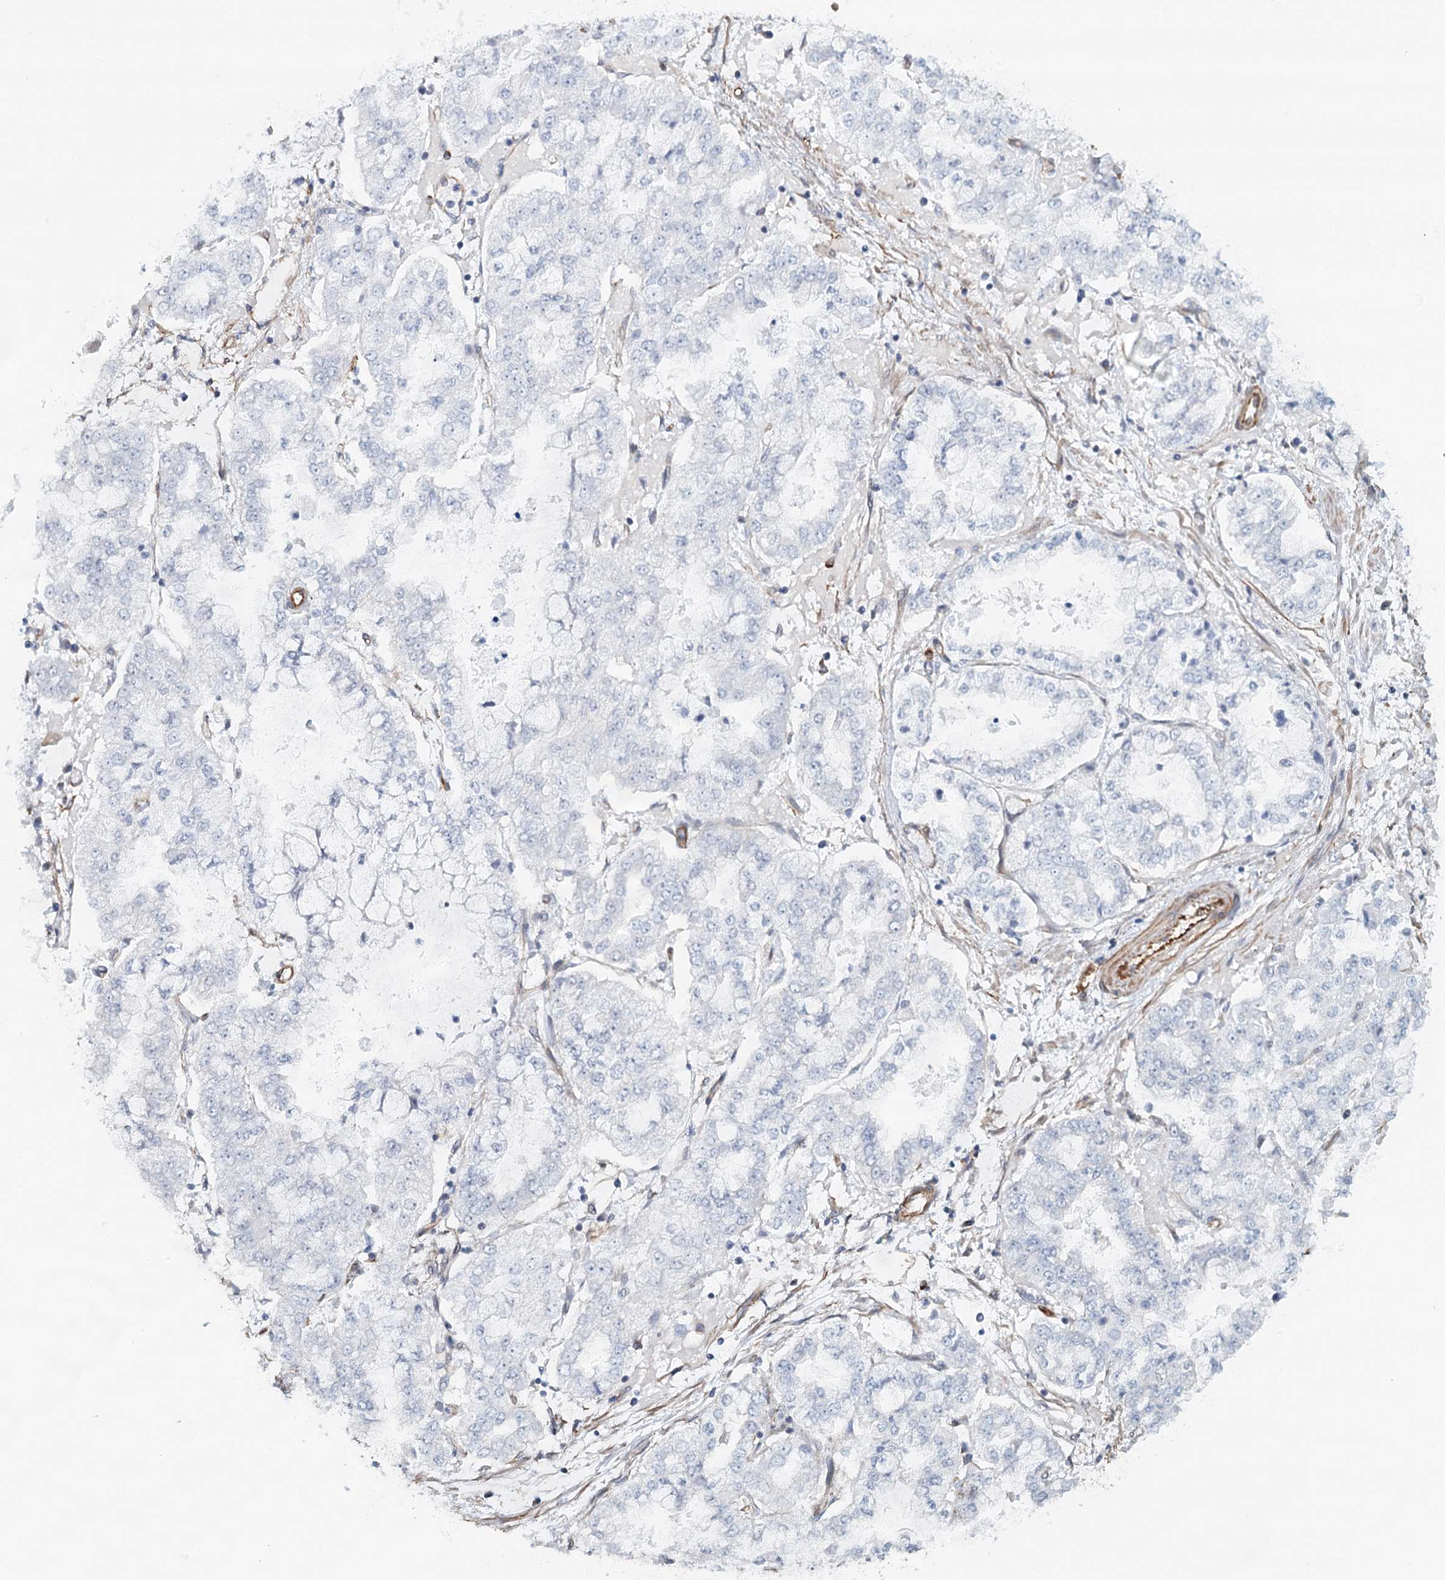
{"staining": {"intensity": "negative", "quantity": "none", "location": "none"}, "tissue": "stomach cancer", "cell_type": "Tumor cells", "image_type": "cancer", "snomed": [{"axis": "morphology", "description": "Adenocarcinoma, NOS"}, {"axis": "topography", "description": "Stomach"}], "caption": "This is a histopathology image of immunohistochemistry staining of stomach cancer, which shows no expression in tumor cells.", "gene": "SYNPO", "patient": {"sex": "male", "age": 76}}